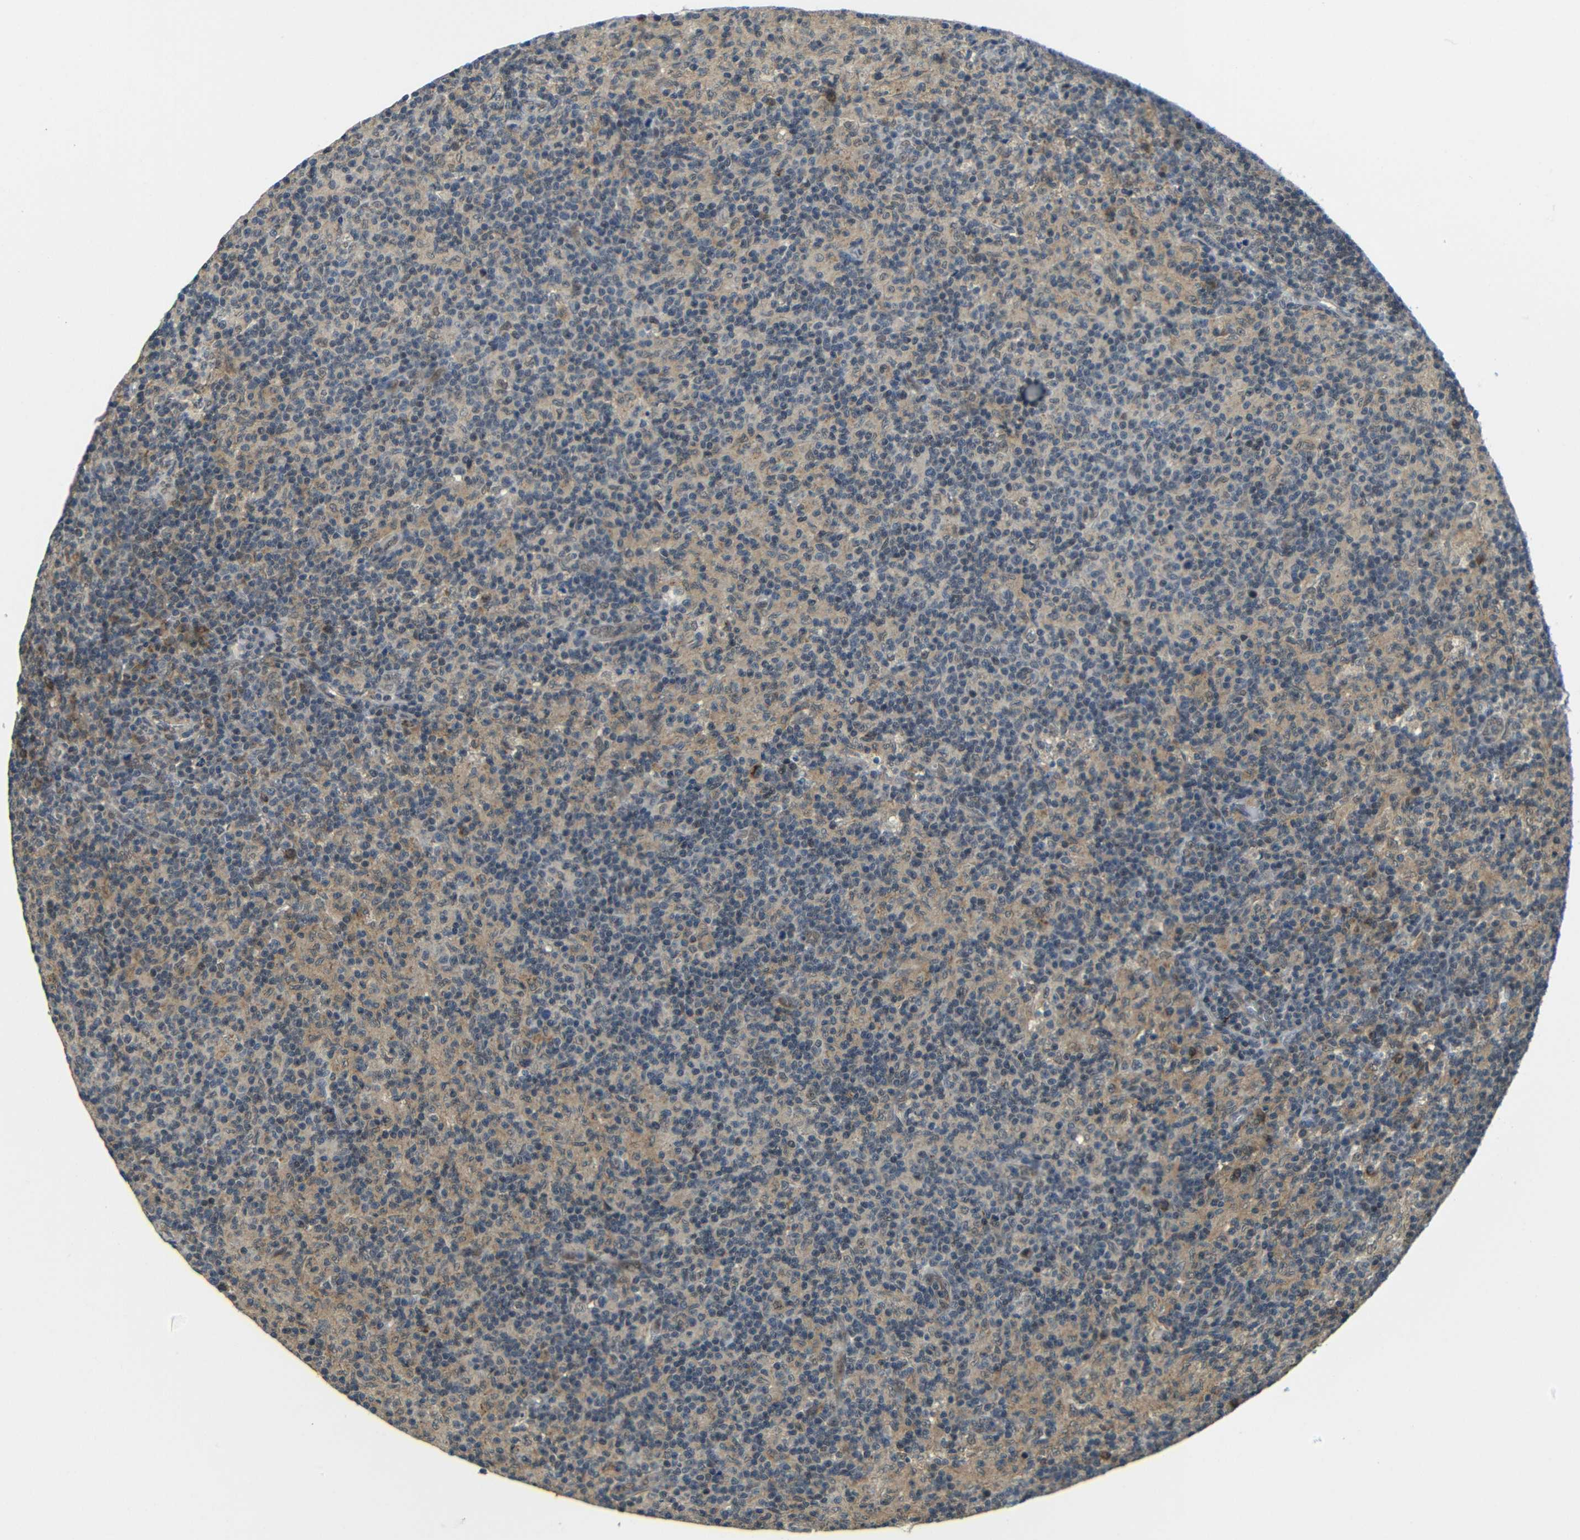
{"staining": {"intensity": "weak", "quantity": ">75%", "location": "cytoplasmic/membranous"}, "tissue": "lymph node", "cell_type": "Germinal center cells", "image_type": "normal", "snomed": [{"axis": "morphology", "description": "Normal tissue, NOS"}, {"axis": "morphology", "description": "Inflammation, NOS"}, {"axis": "topography", "description": "Lymph node"}], "caption": "Weak cytoplasmic/membranous staining is identified in about >75% of germinal center cells in benign lymph node. (brown staining indicates protein expression, while blue staining denotes nuclei).", "gene": "FAM172A", "patient": {"sex": "male", "age": 55}}